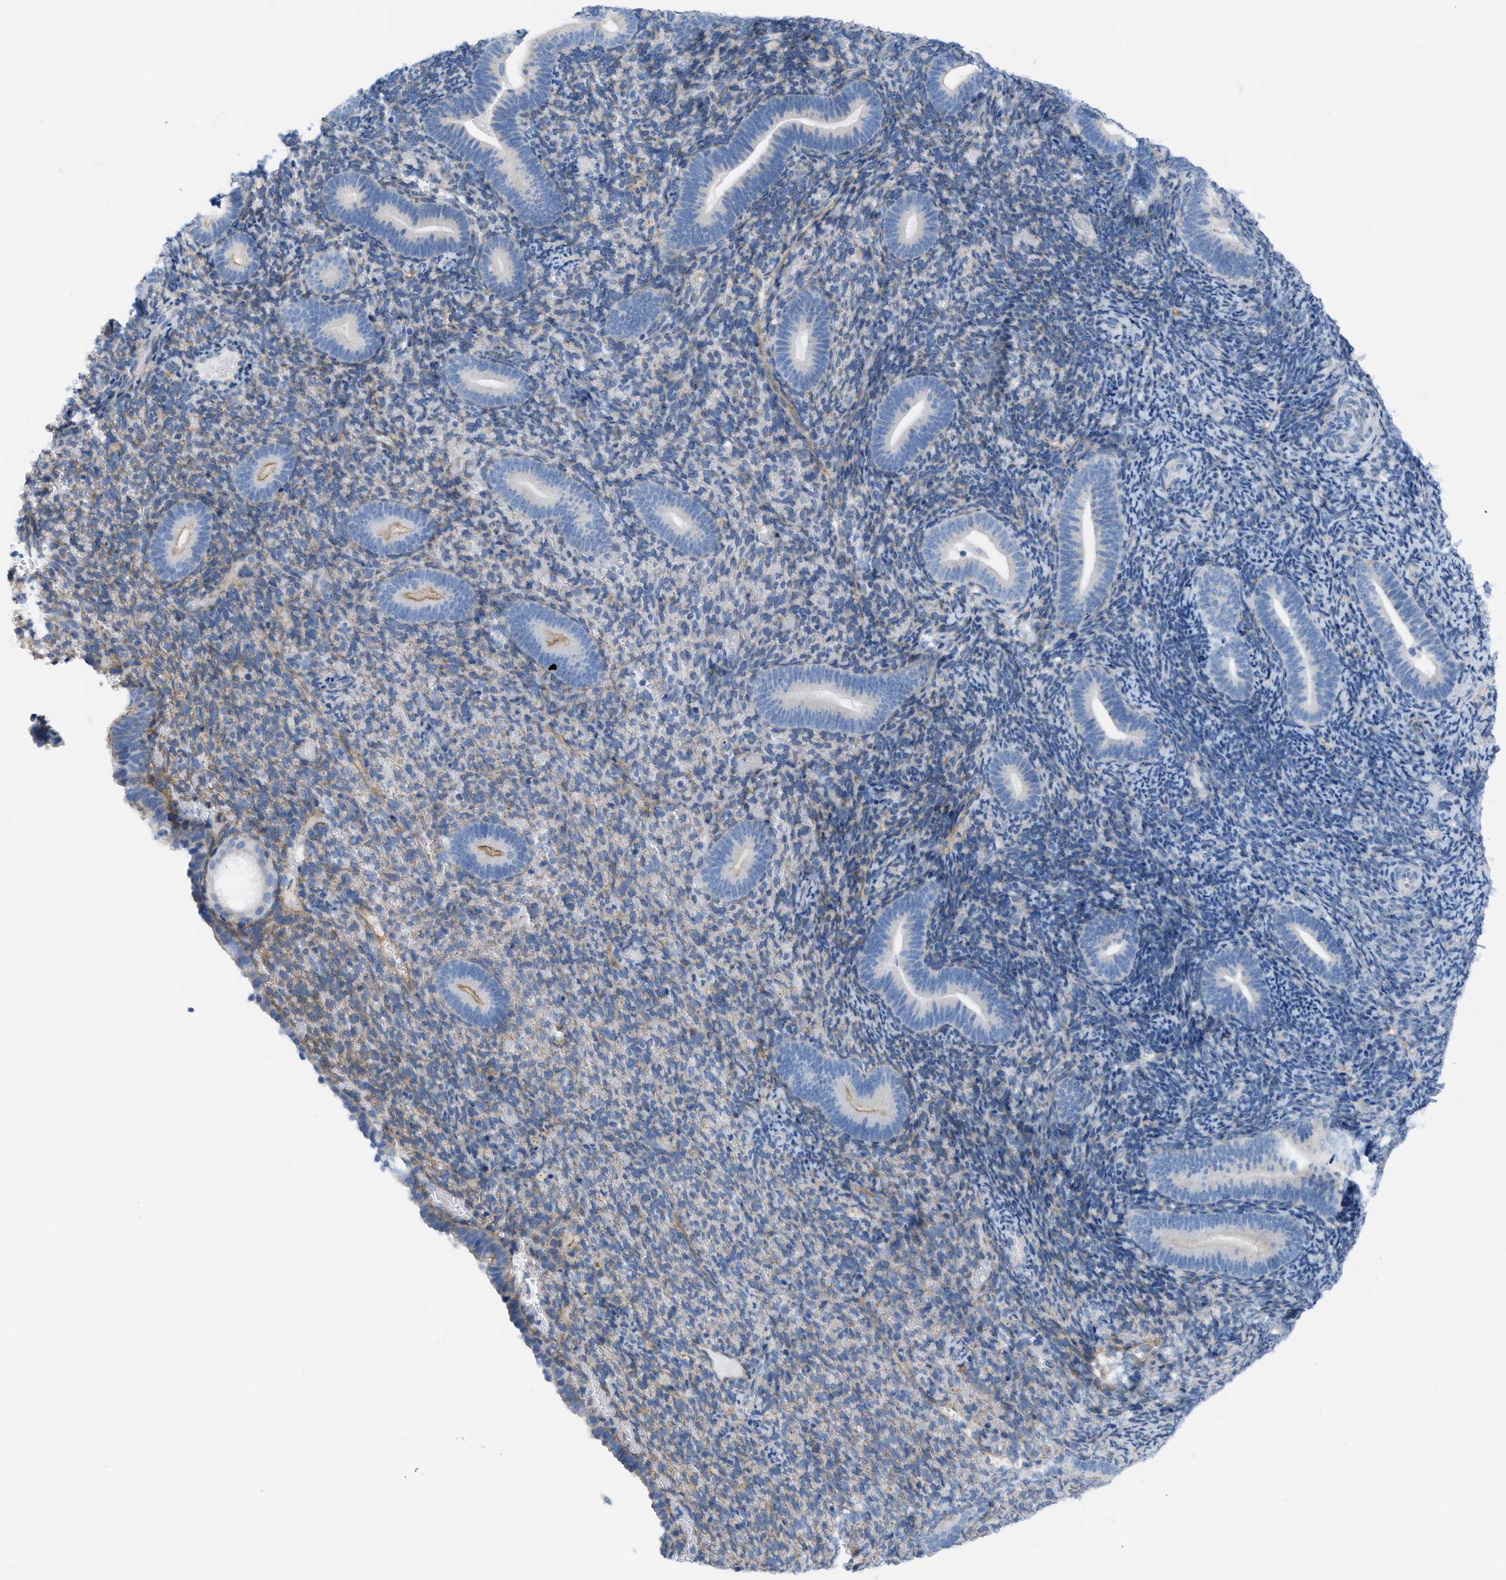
{"staining": {"intensity": "negative", "quantity": "none", "location": "none"}, "tissue": "endometrium", "cell_type": "Cells in endometrial stroma", "image_type": "normal", "snomed": [{"axis": "morphology", "description": "Normal tissue, NOS"}, {"axis": "topography", "description": "Endometrium"}], "caption": "The micrograph displays no significant positivity in cells in endometrial stroma of endometrium. (DAB (3,3'-diaminobenzidine) IHC visualized using brightfield microscopy, high magnification).", "gene": "ASGR1", "patient": {"sex": "female", "age": 51}}